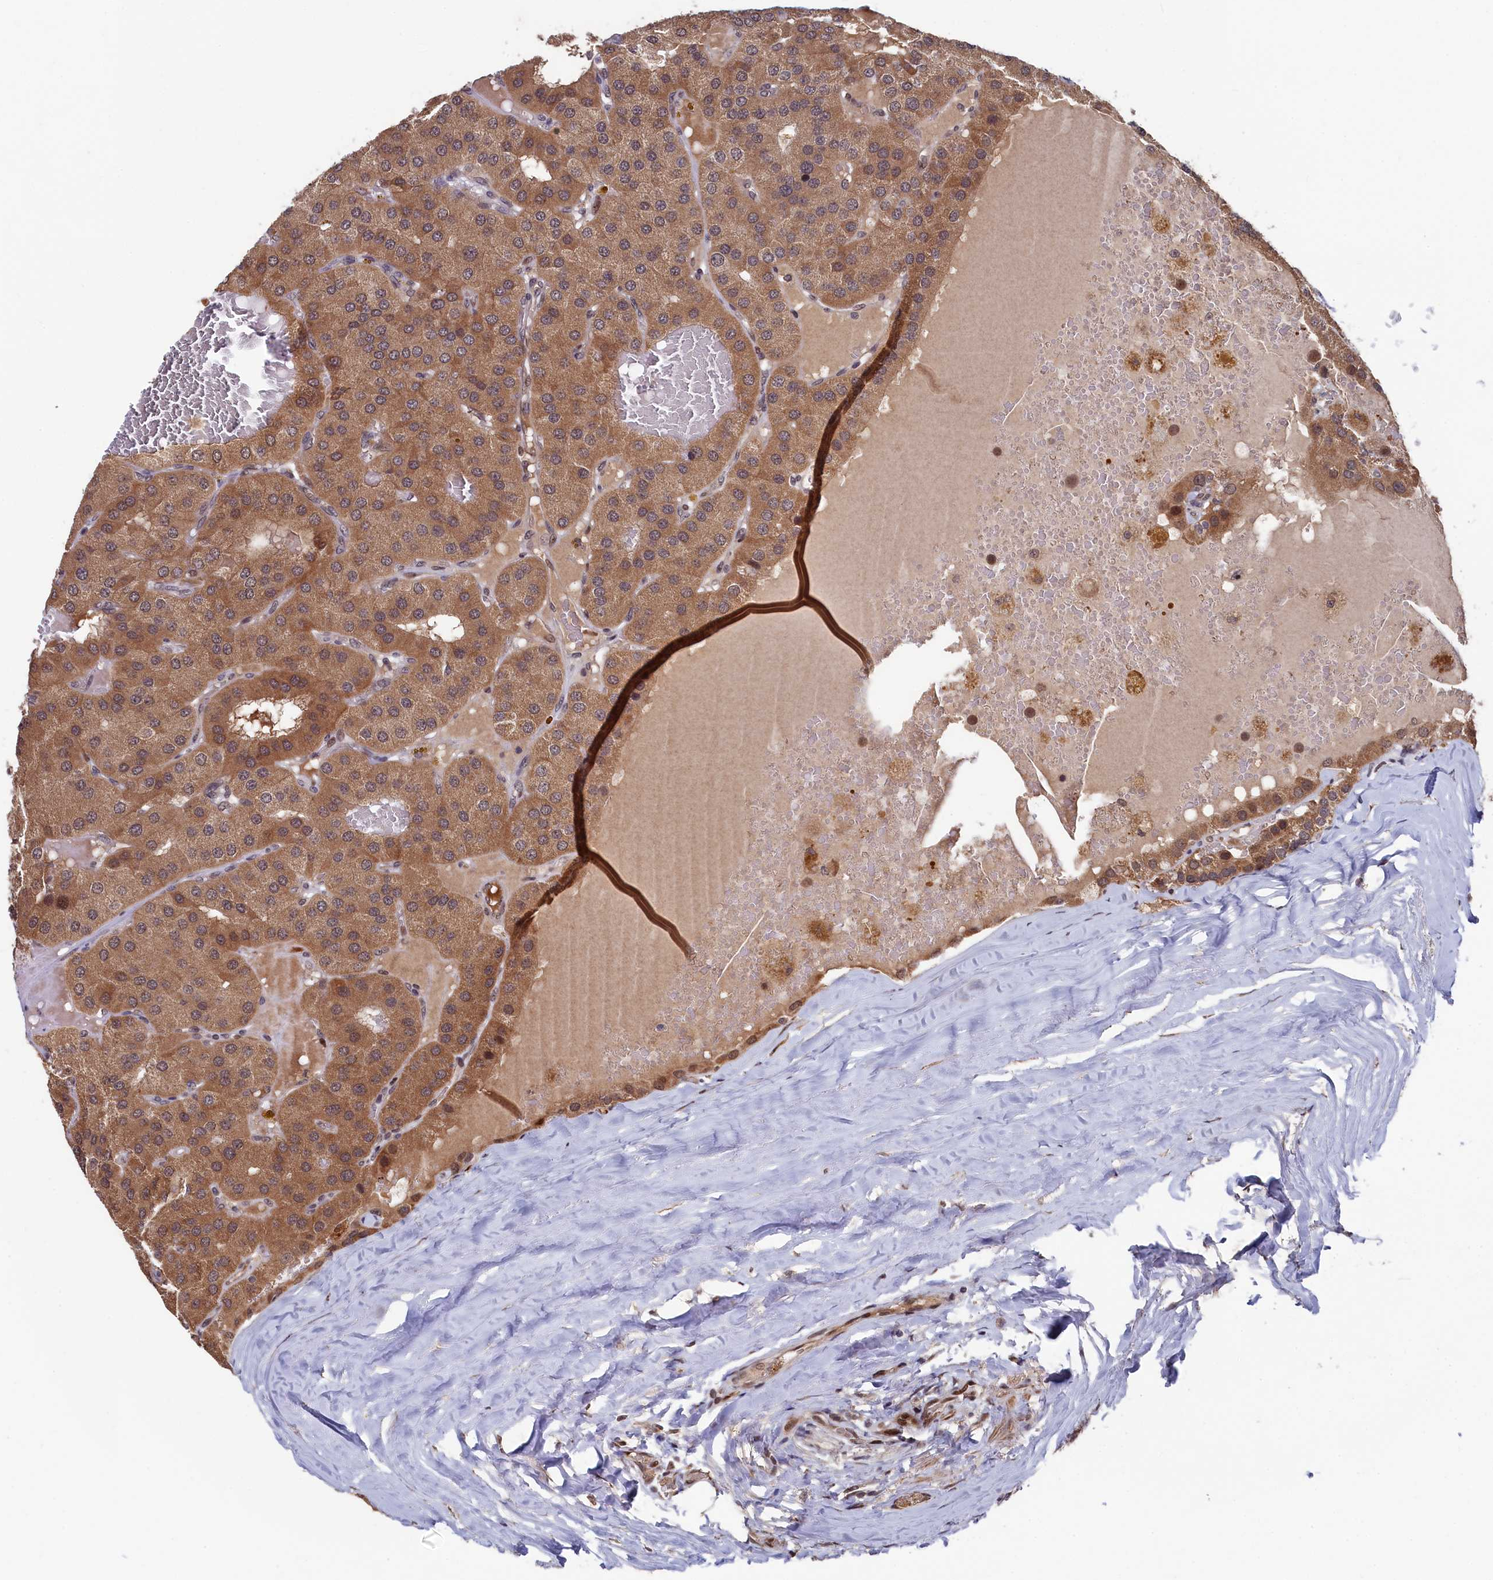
{"staining": {"intensity": "moderate", "quantity": ">75%", "location": "cytoplasmic/membranous"}, "tissue": "parathyroid gland", "cell_type": "Glandular cells", "image_type": "normal", "snomed": [{"axis": "morphology", "description": "Normal tissue, NOS"}, {"axis": "morphology", "description": "Adenoma, NOS"}, {"axis": "topography", "description": "Parathyroid gland"}], "caption": "A high-resolution photomicrograph shows IHC staining of unremarkable parathyroid gland, which reveals moderate cytoplasmic/membranous expression in approximately >75% of glandular cells. (DAB (3,3'-diaminobenzidine) IHC with brightfield microscopy, high magnification).", "gene": "CLPX", "patient": {"sex": "female", "age": 86}}